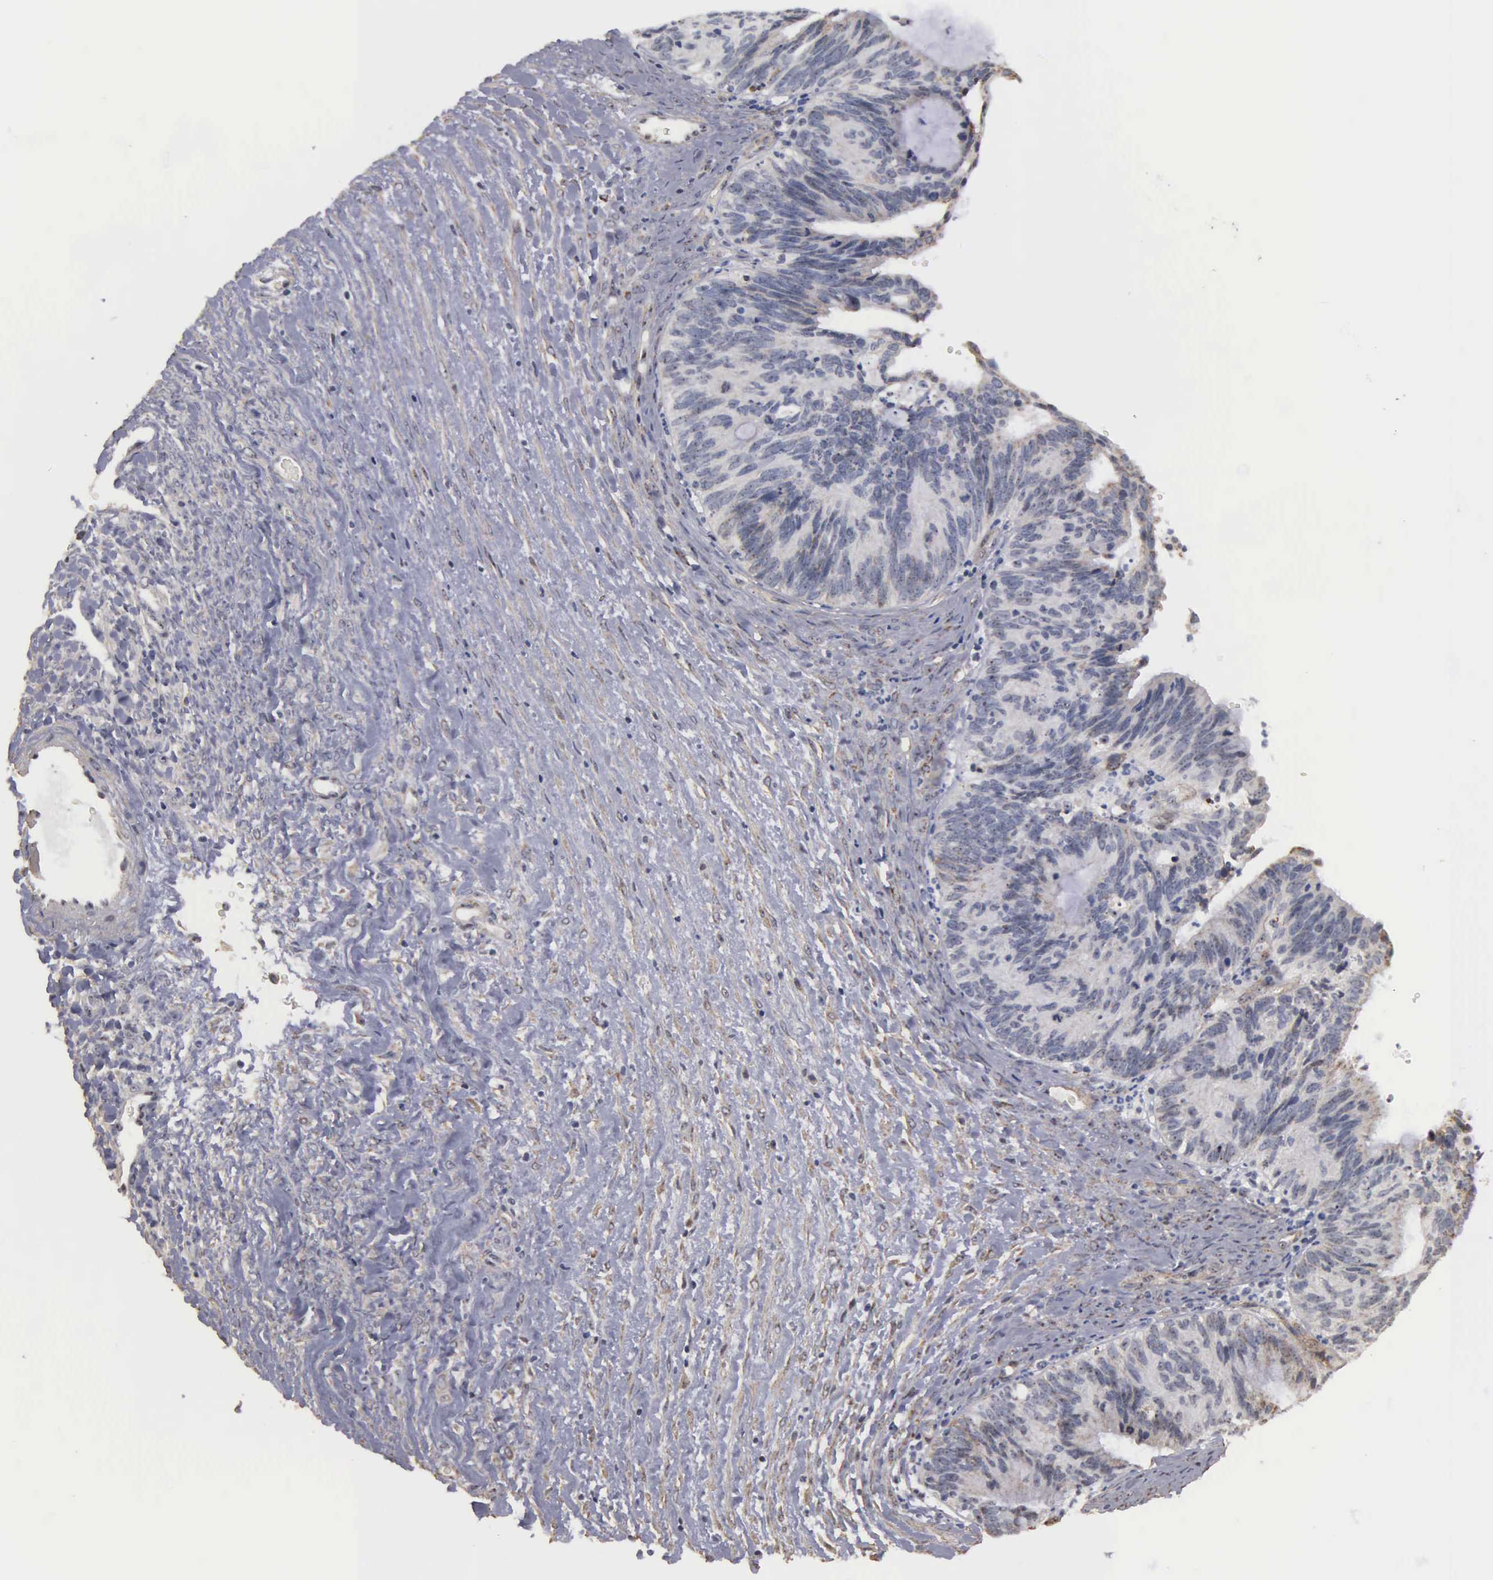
{"staining": {"intensity": "weak", "quantity": "<25%", "location": "nuclear"}, "tissue": "ovarian cancer", "cell_type": "Tumor cells", "image_type": "cancer", "snomed": [{"axis": "morphology", "description": "Carcinoma, endometroid"}, {"axis": "topography", "description": "Ovary"}], "caption": "DAB (3,3'-diaminobenzidine) immunohistochemical staining of ovarian cancer displays no significant staining in tumor cells.", "gene": "NGDN", "patient": {"sex": "female", "age": 52}}